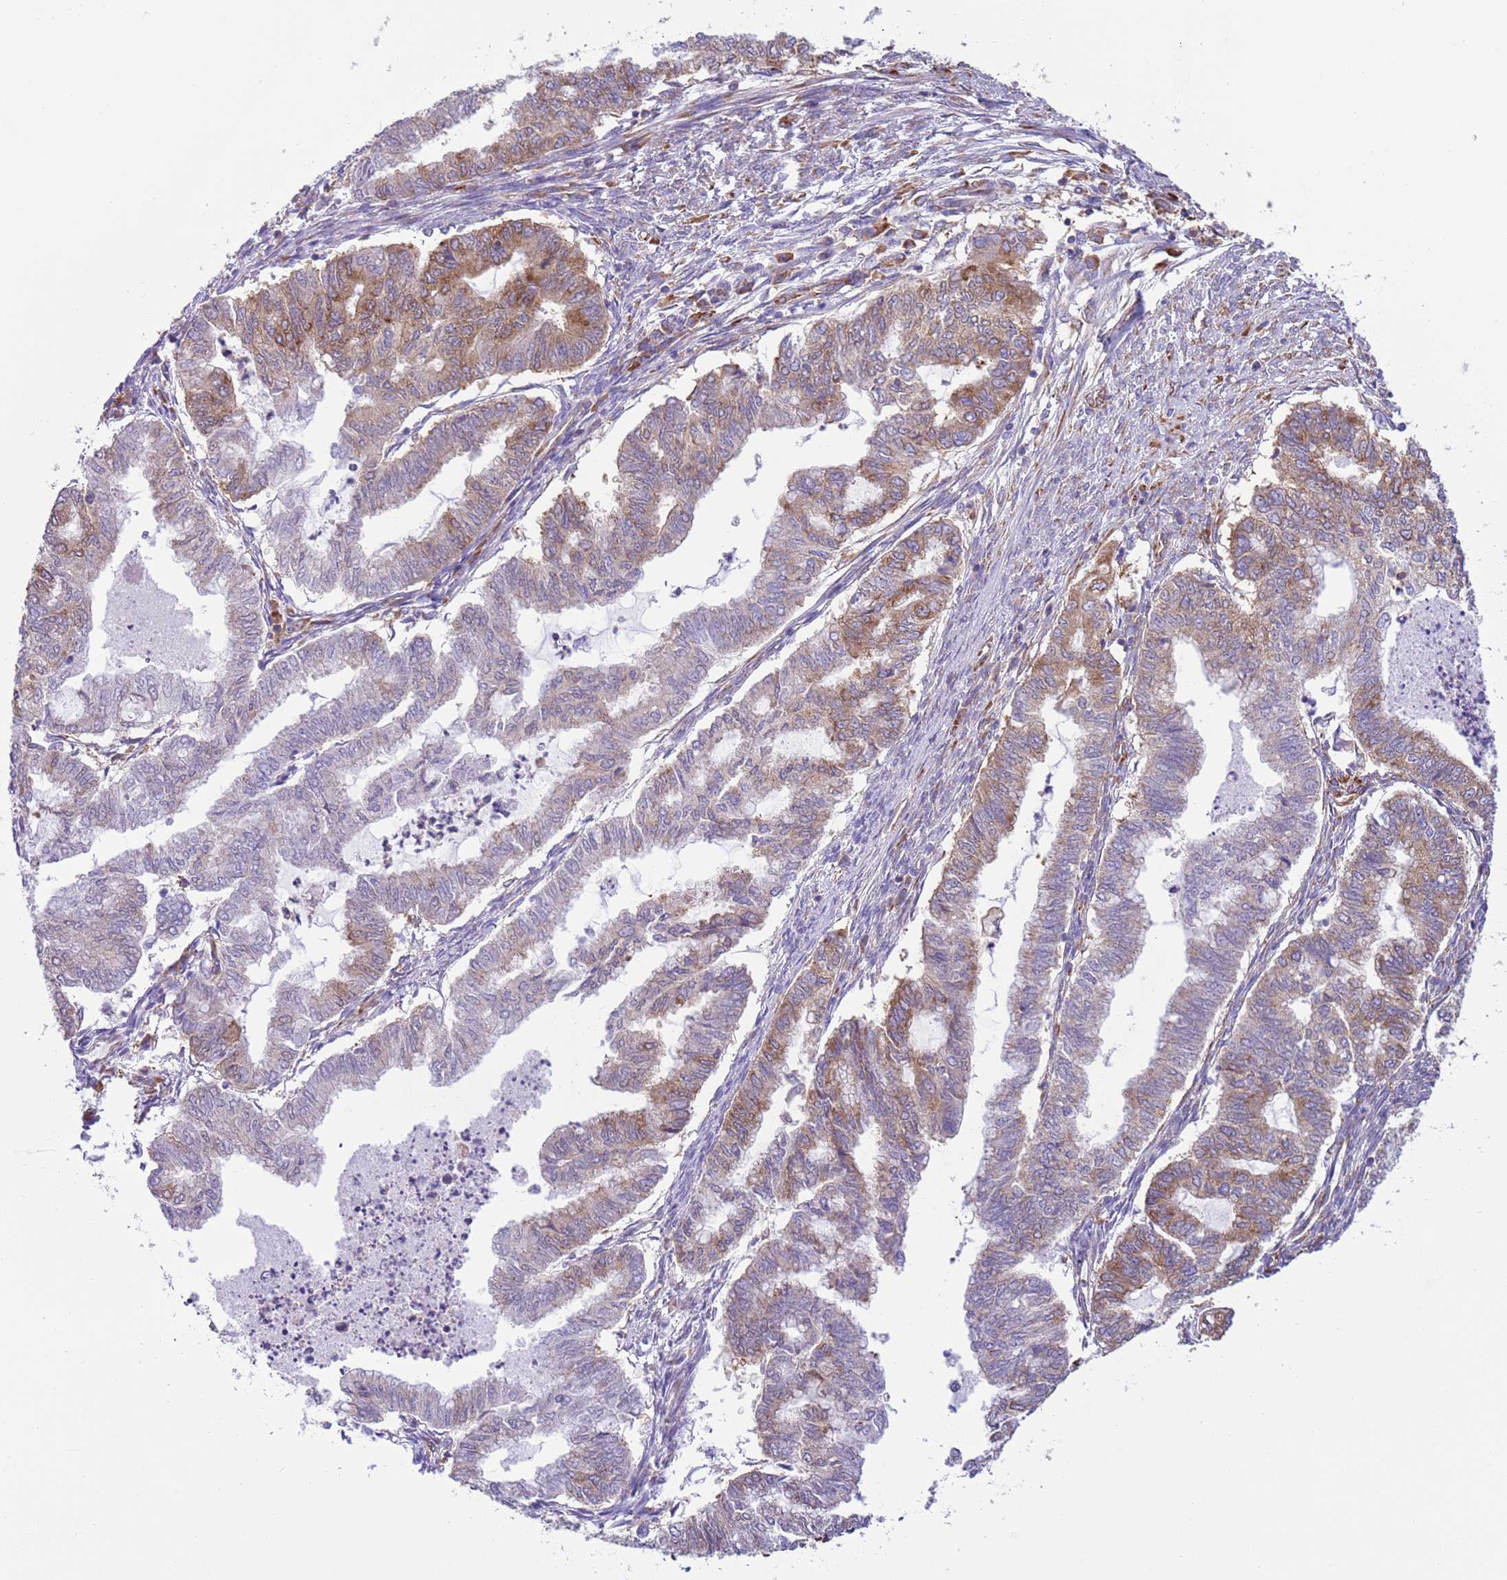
{"staining": {"intensity": "moderate", "quantity": "<25%", "location": "cytoplasmic/membranous"}, "tissue": "endometrial cancer", "cell_type": "Tumor cells", "image_type": "cancer", "snomed": [{"axis": "morphology", "description": "Adenocarcinoma, NOS"}, {"axis": "topography", "description": "Endometrium"}], "caption": "Moderate cytoplasmic/membranous protein staining is appreciated in approximately <25% of tumor cells in endometrial cancer (adenocarcinoma).", "gene": "VARS1", "patient": {"sex": "female", "age": 79}}